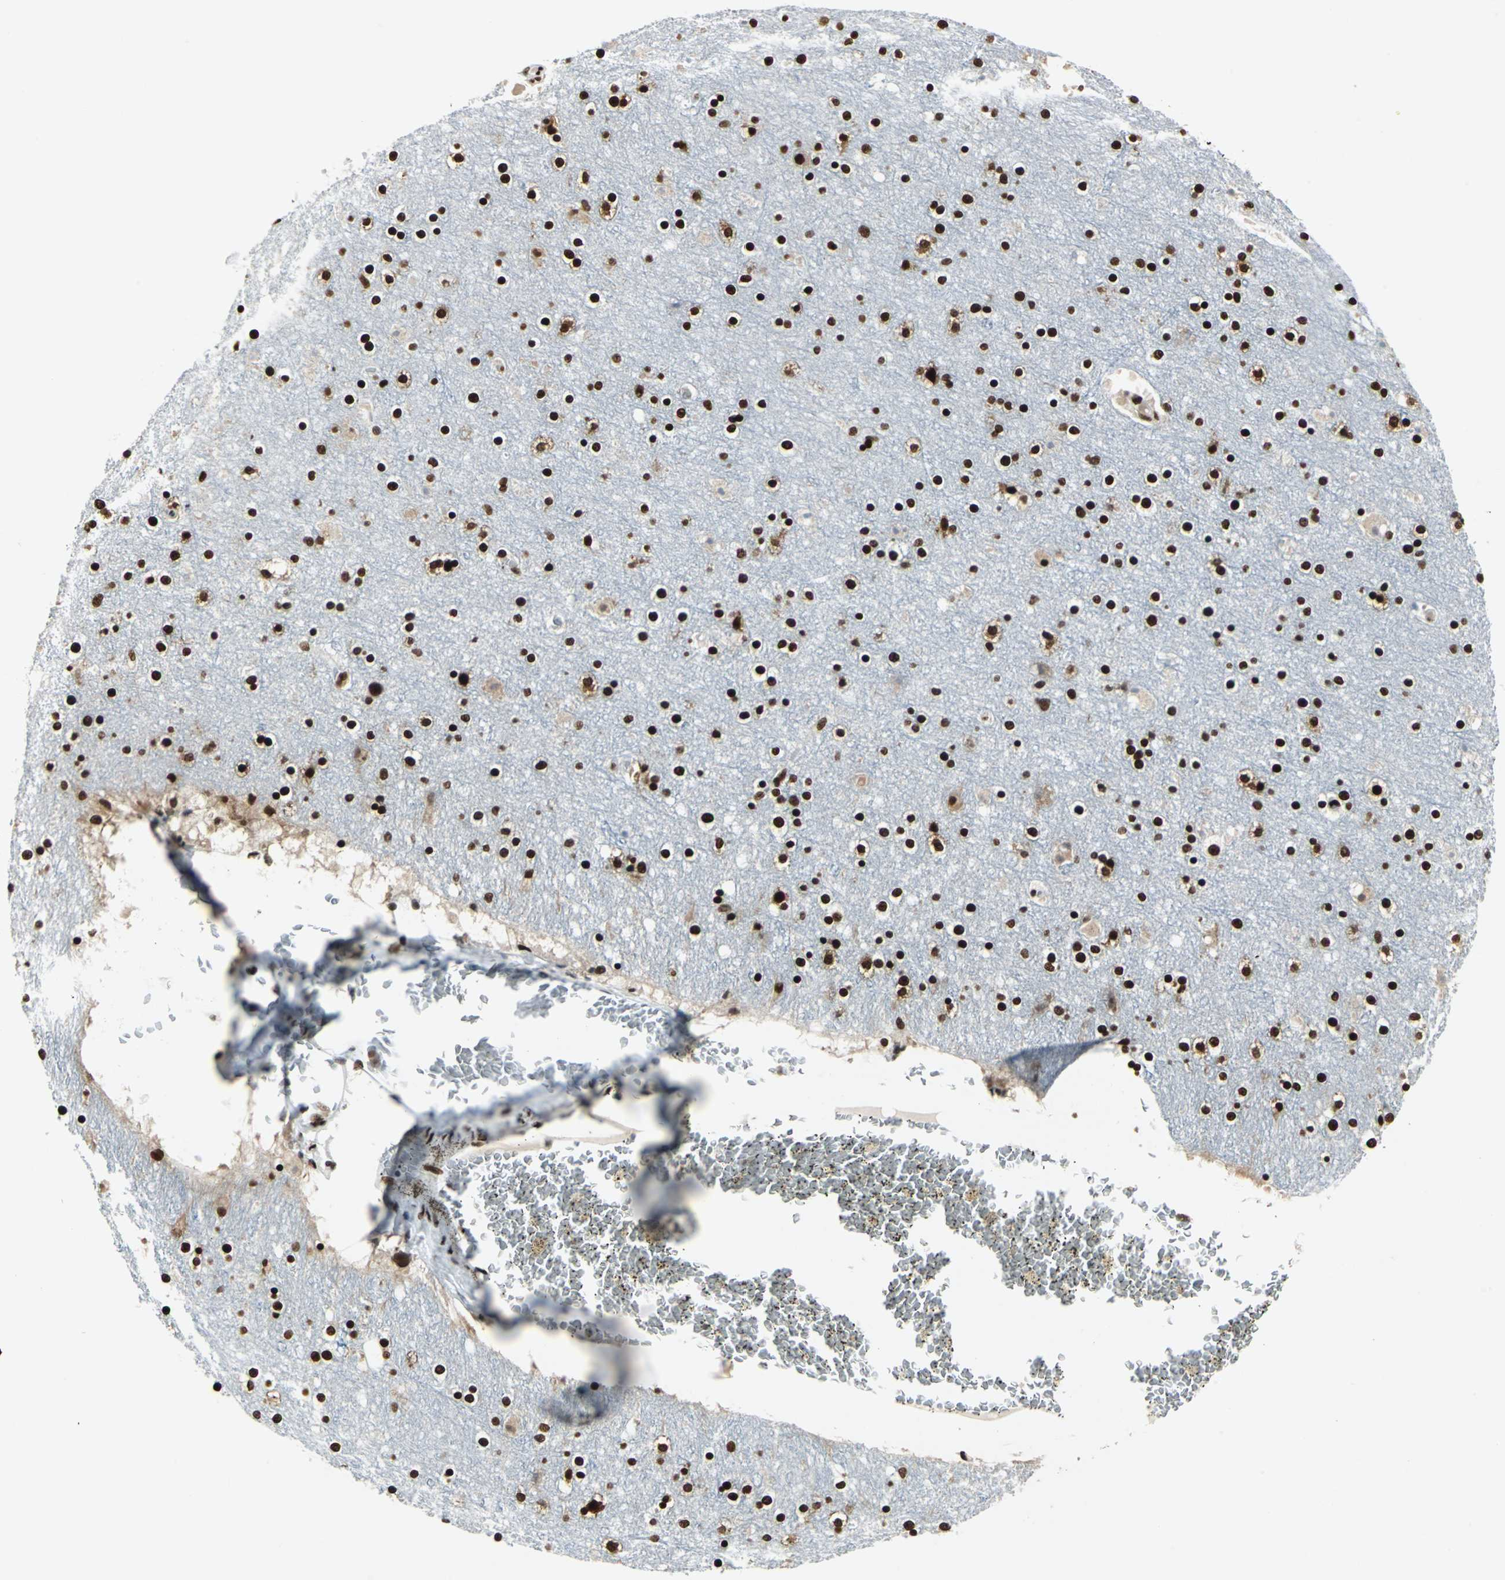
{"staining": {"intensity": "strong", "quantity": ">75%", "location": "nuclear"}, "tissue": "cerebral cortex", "cell_type": "Endothelial cells", "image_type": "normal", "snomed": [{"axis": "morphology", "description": "Normal tissue, NOS"}, {"axis": "topography", "description": "Cerebral cortex"}], "caption": "A histopathology image of cerebral cortex stained for a protein exhibits strong nuclear brown staining in endothelial cells.", "gene": "HDAC2", "patient": {"sex": "female", "age": 54}}